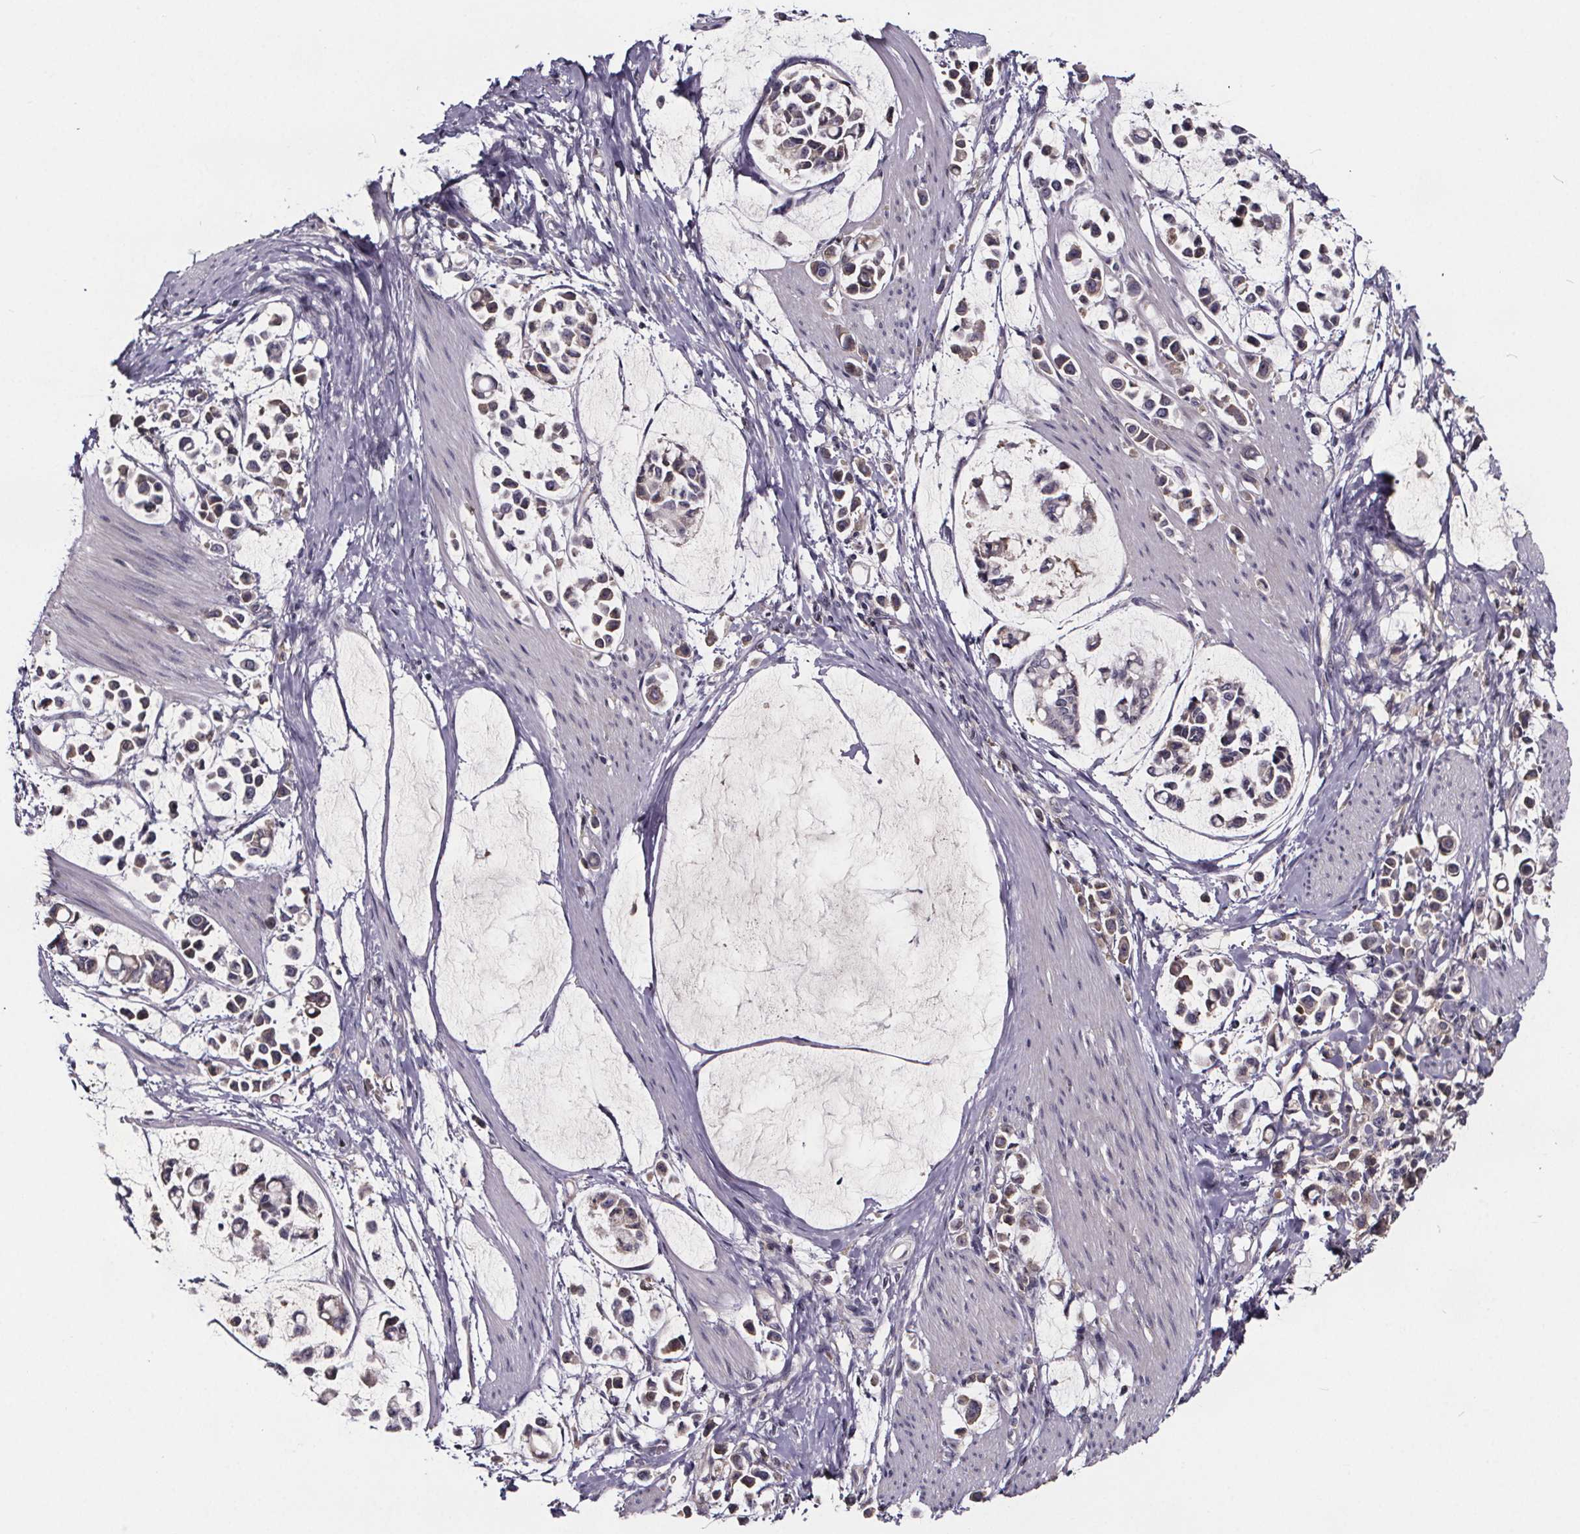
{"staining": {"intensity": "weak", "quantity": "<25%", "location": "cytoplasmic/membranous"}, "tissue": "stomach cancer", "cell_type": "Tumor cells", "image_type": "cancer", "snomed": [{"axis": "morphology", "description": "Adenocarcinoma, NOS"}, {"axis": "topography", "description": "Stomach"}], "caption": "A photomicrograph of human stomach cancer is negative for staining in tumor cells. (Stains: DAB (3,3'-diaminobenzidine) IHC with hematoxylin counter stain, Microscopy: brightfield microscopy at high magnification).", "gene": "NPHP4", "patient": {"sex": "male", "age": 82}}